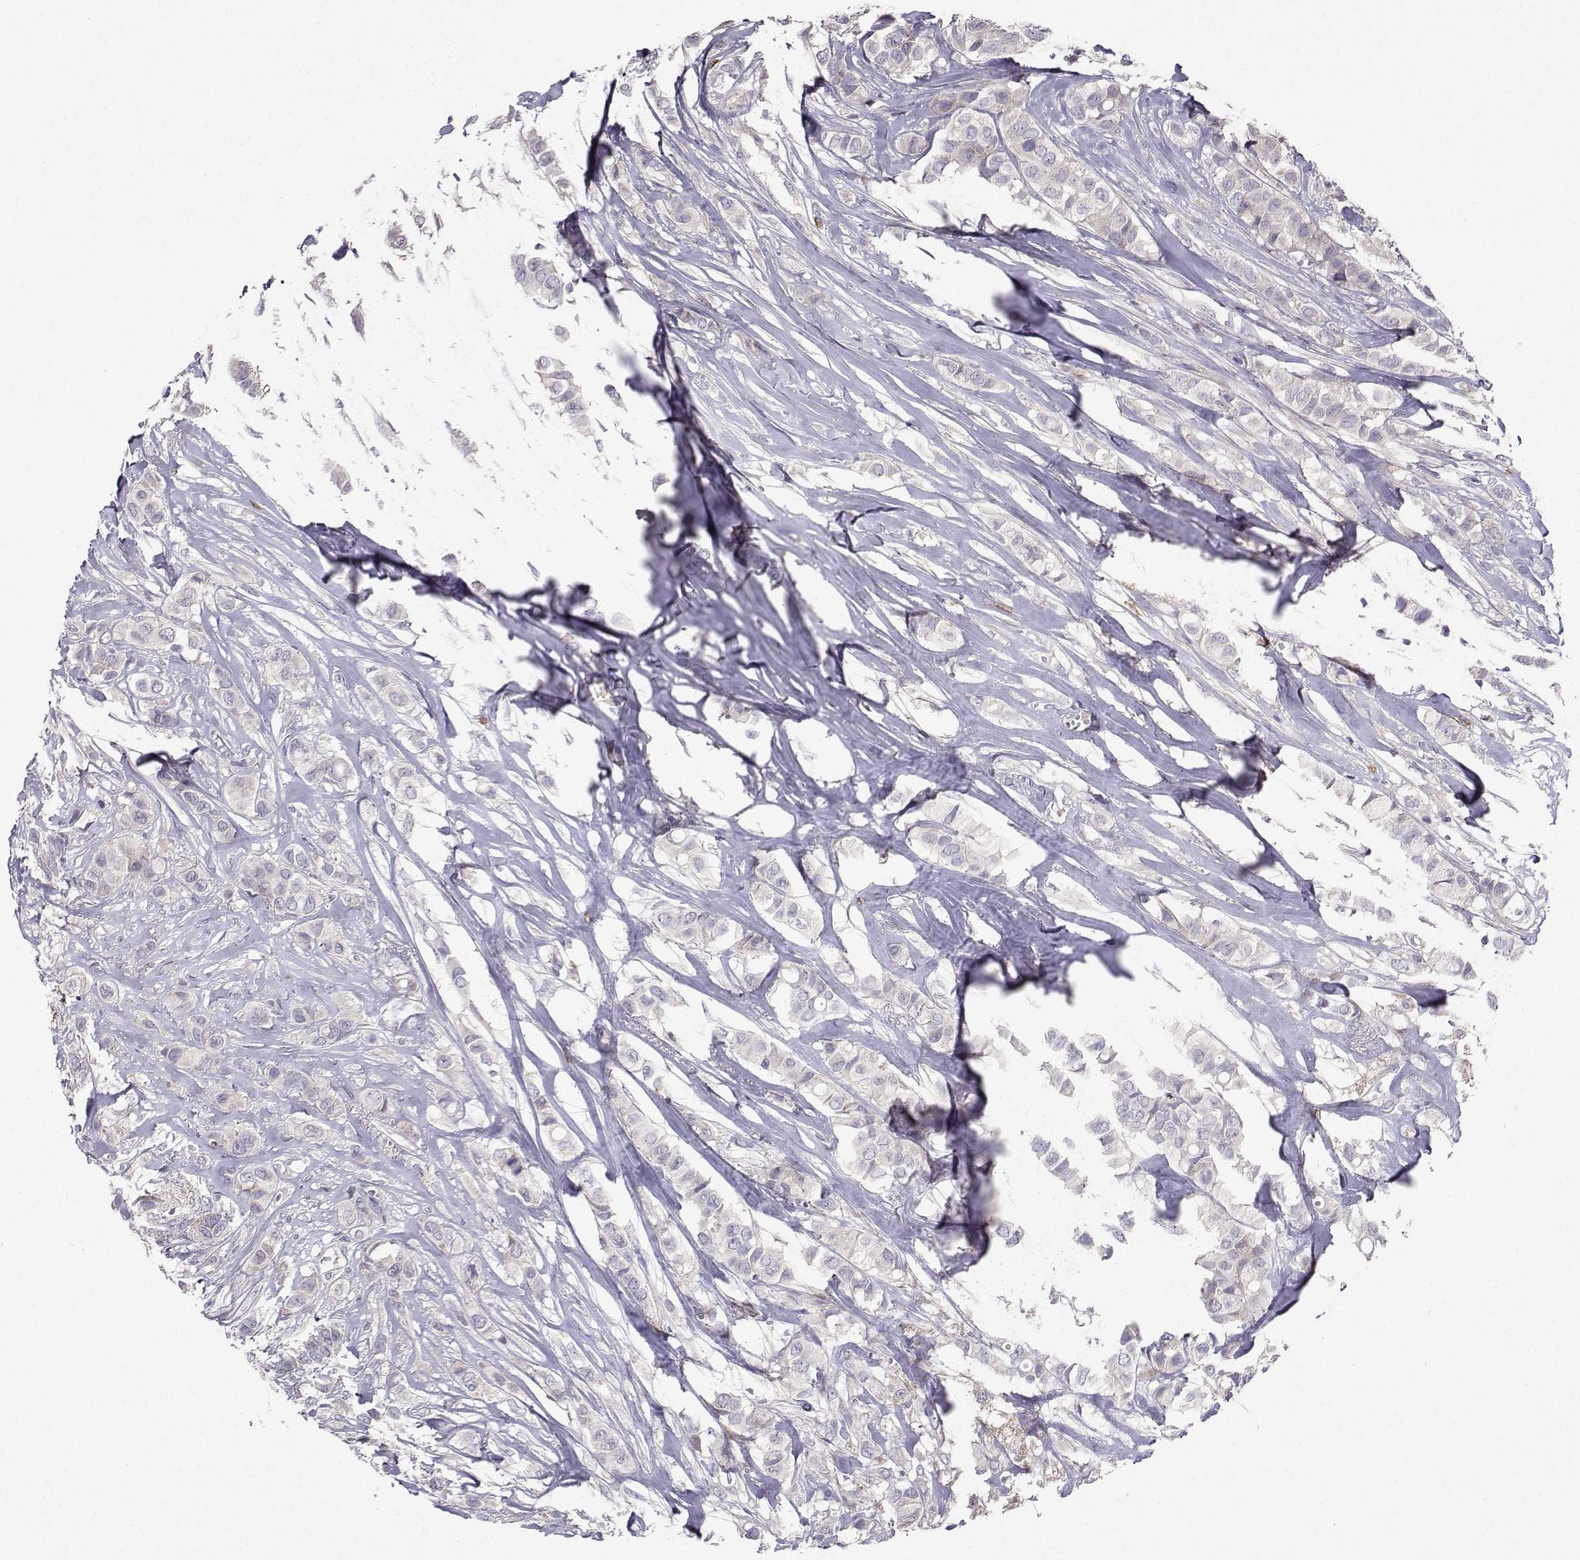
{"staining": {"intensity": "negative", "quantity": "none", "location": "none"}, "tissue": "breast cancer", "cell_type": "Tumor cells", "image_type": "cancer", "snomed": [{"axis": "morphology", "description": "Duct carcinoma"}, {"axis": "topography", "description": "Breast"}], "caption": "Tumor cells are negative for protein expression in human breast infiltrating ductal carcinoma.", "gene": "STXBP5", "patient": {"sex": "female", "age": 85}}